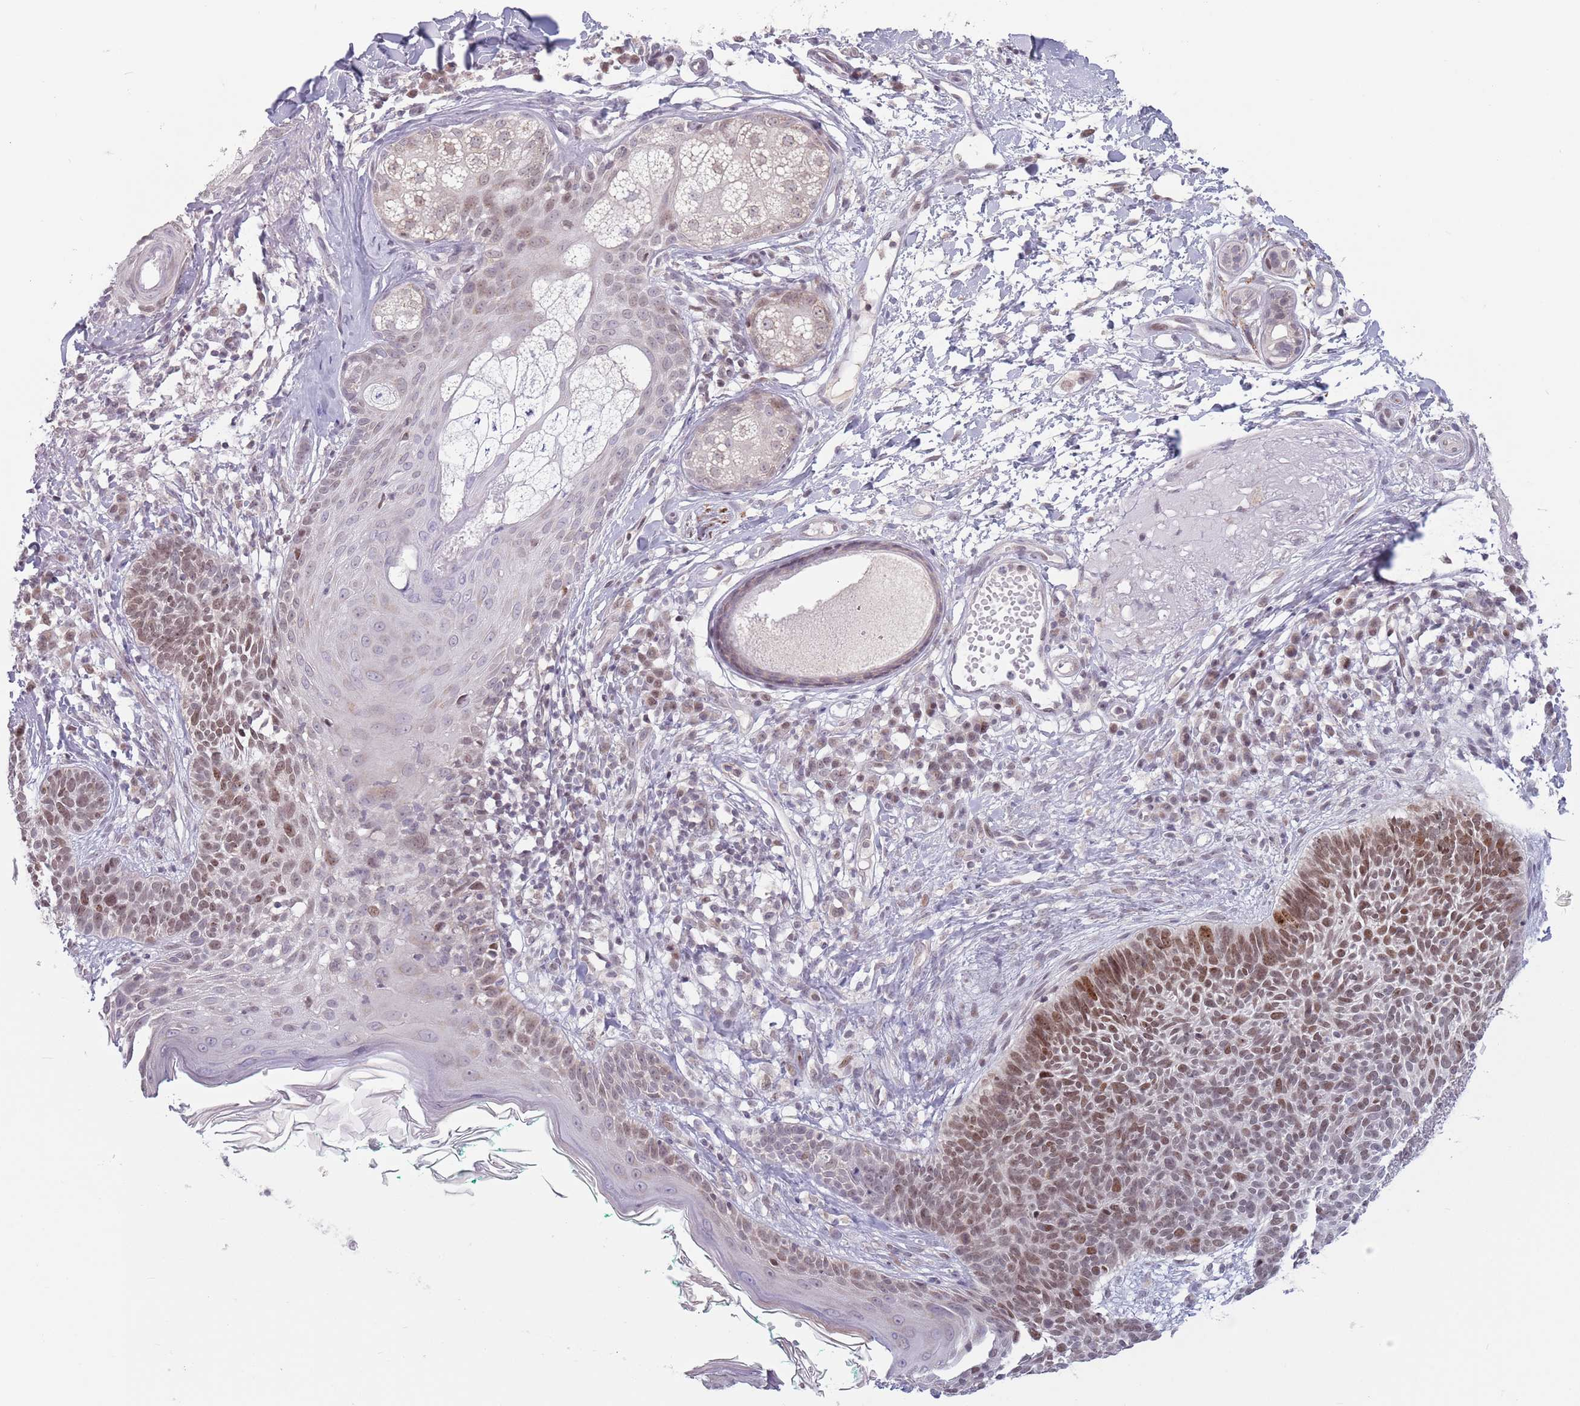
{"staining": {"intensity": "moderate", "quantity": "25%-75%", "location": "nuclear"}, "tissue": "skin cancer", "cell_type": "Tumor cells", "image_type": "cancer", "snomed": [{"axis": "morphology", "description": "Basal cell carcinoma"}, {"axis": "topography", "description": "Skin"}], "caption": "An image showing moderate nuclear positivity in approximately 25%-75% of tumor cells in skin cancer, as visualized by brown immunohistochemical staining.", "gene": "MRPL34", "patient": {"sex": "male", "age": 72}}